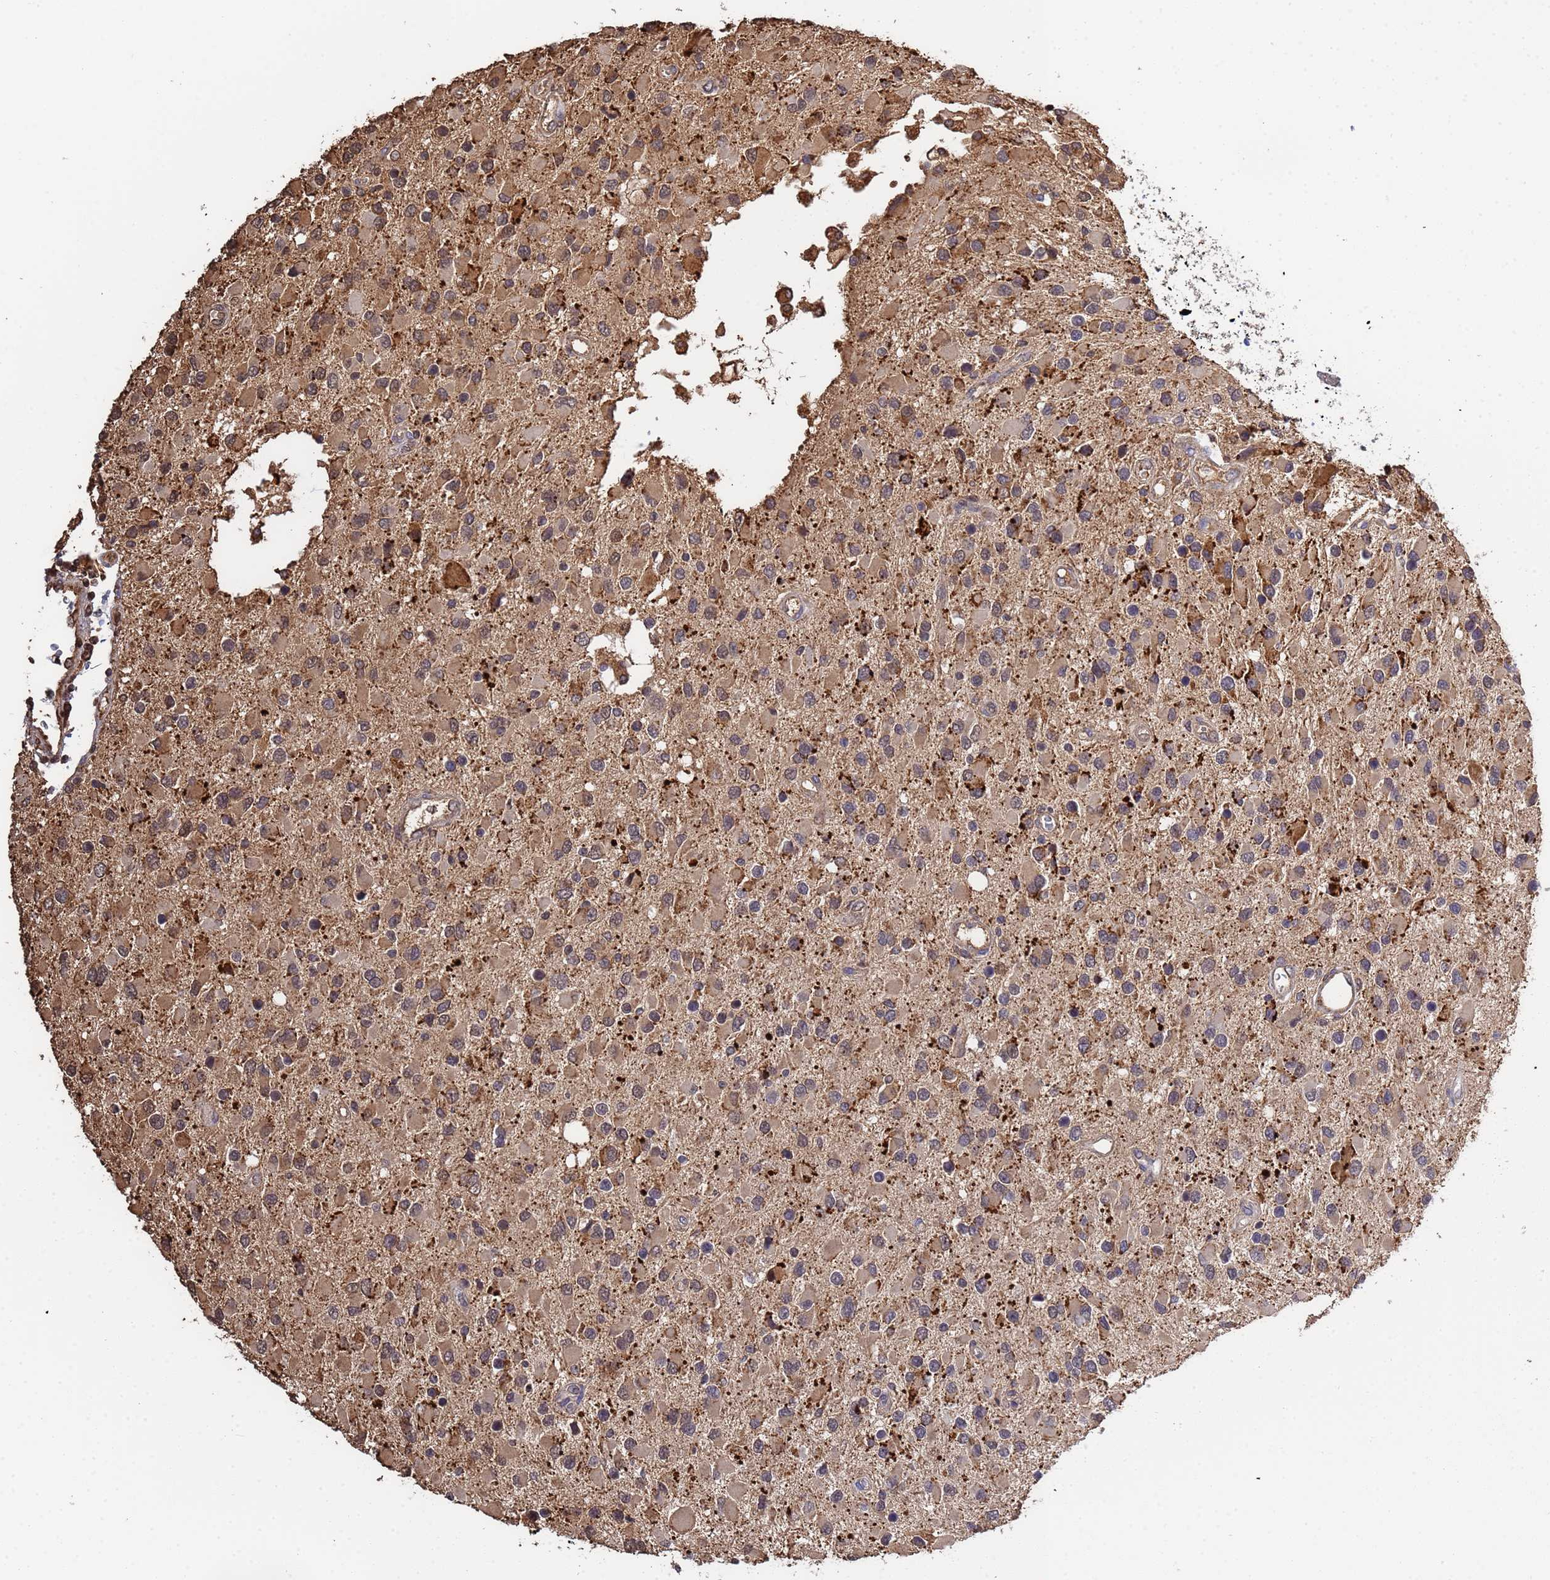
{"staining": {"intensity": "moderate", "quantity": "25%-75%", "location": "cytoplasmic/membranous"}, "tissue": "glioma", "cell_type": "Tumor cells", "image_type": "cancer", "snomed": [{"axis": "morphology", "description": "Glioma, malignant, High grade"}, {"axis": "topography", "description": "Brain"}], "caption": "Protein expression analysis of human malignant glioma (high-grade) reveals moderate cytoplasmic/membranous staining in about 25%-75% of tumor cells. The protein is stained brown, and the nuclei are stained in blue (DAB (3,3'-diaminobenzidine) IHC with brightfield microscopy, high magnification).", "gene": "GLUD1", "patient": {"sex": "male", "age": 53}}